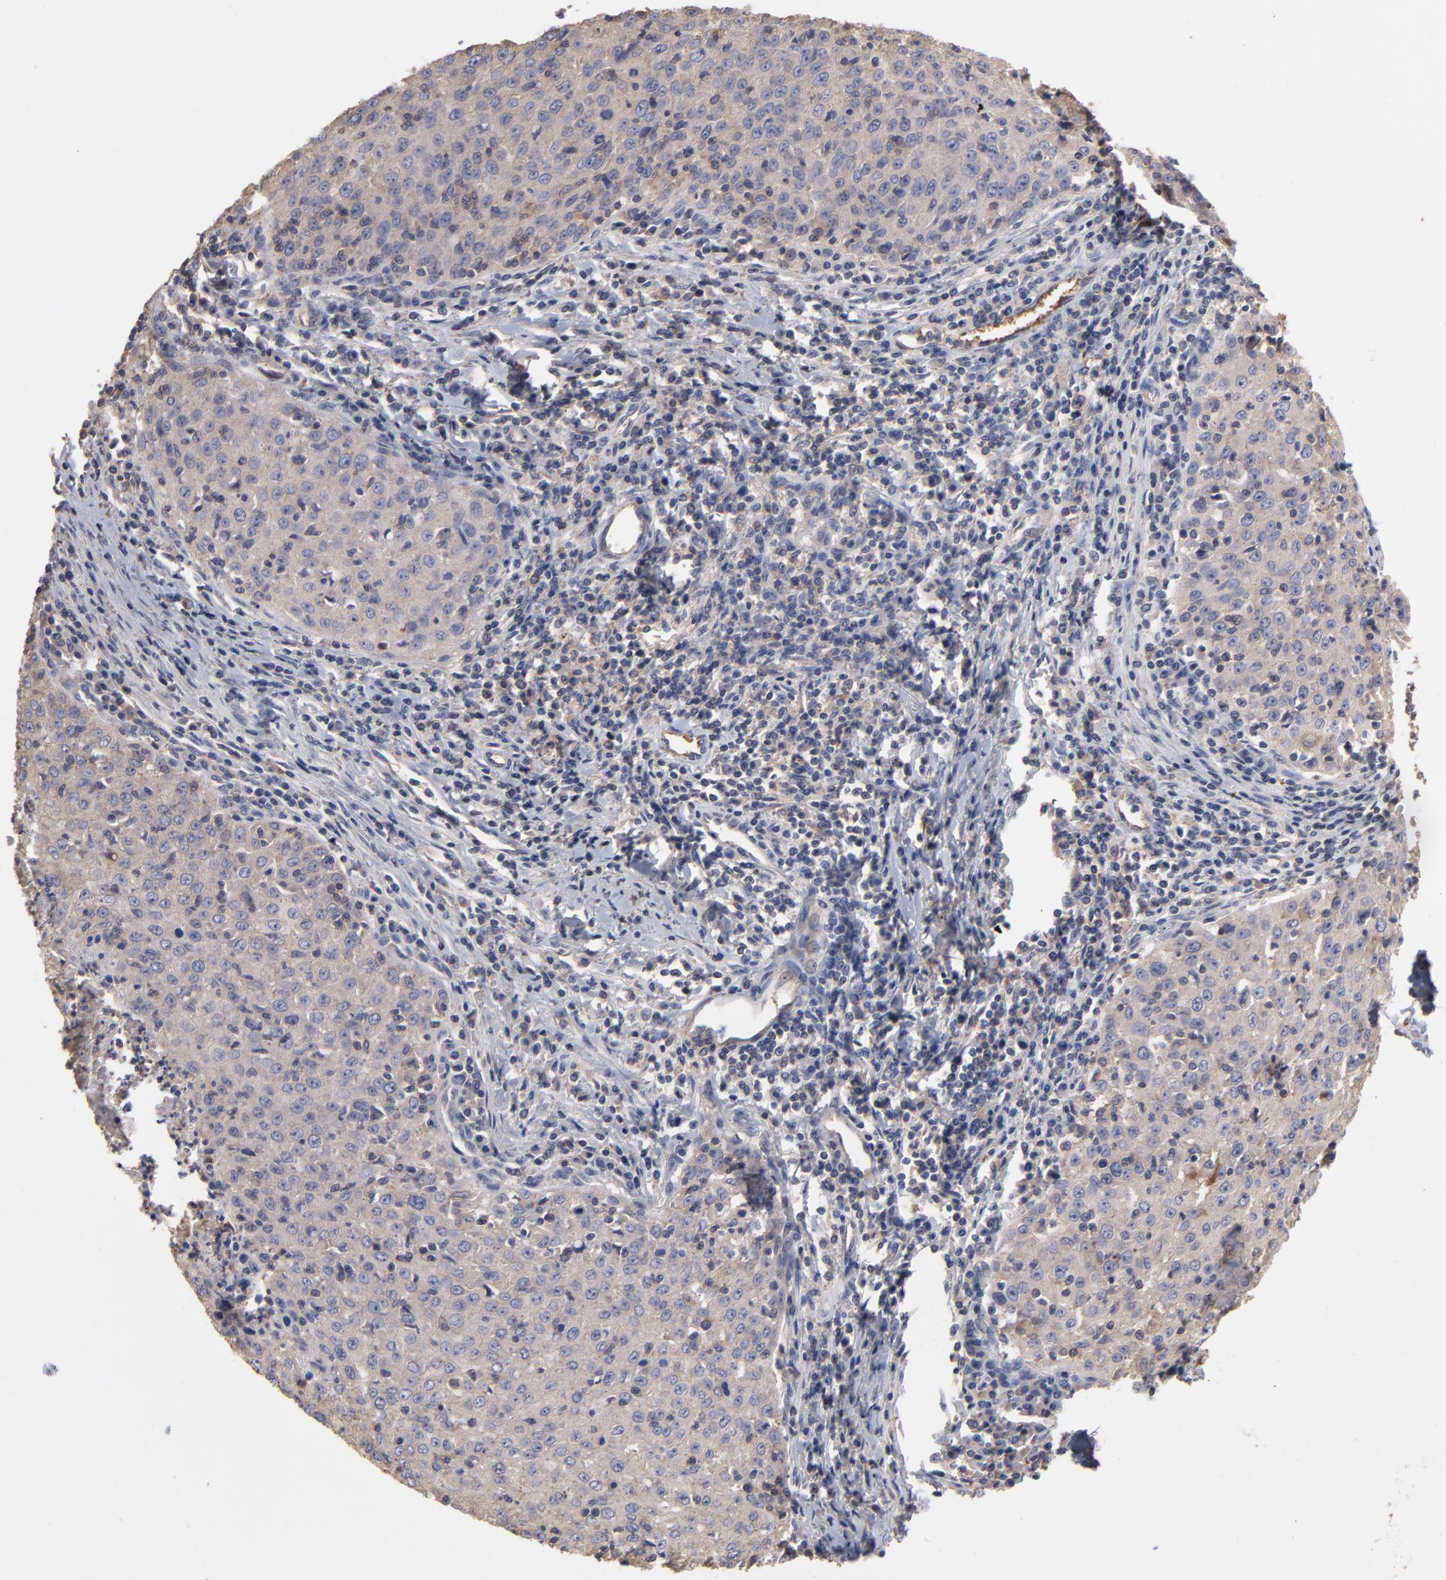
{"staining": {"intensity": "weak", "quantity": ">75%", "location": "cytoplasmic/membranous"}, "tissue": "cervical cancer", "cell_type": "Tumor cells", "image_type": "cancer", "snomed": [{"axis": "morphology", "description": "Squamous cell carcinoma, NOS"}, {"axis": "topography", "description": "Cervix"}], "caption": "Cervical squamous cell carcinoma stained for a protein displays weak cytoplasmic/membranous positivity in tumor cells.", "gene": "TANGO2", "patient": {"sex": "female", "age": 27}}